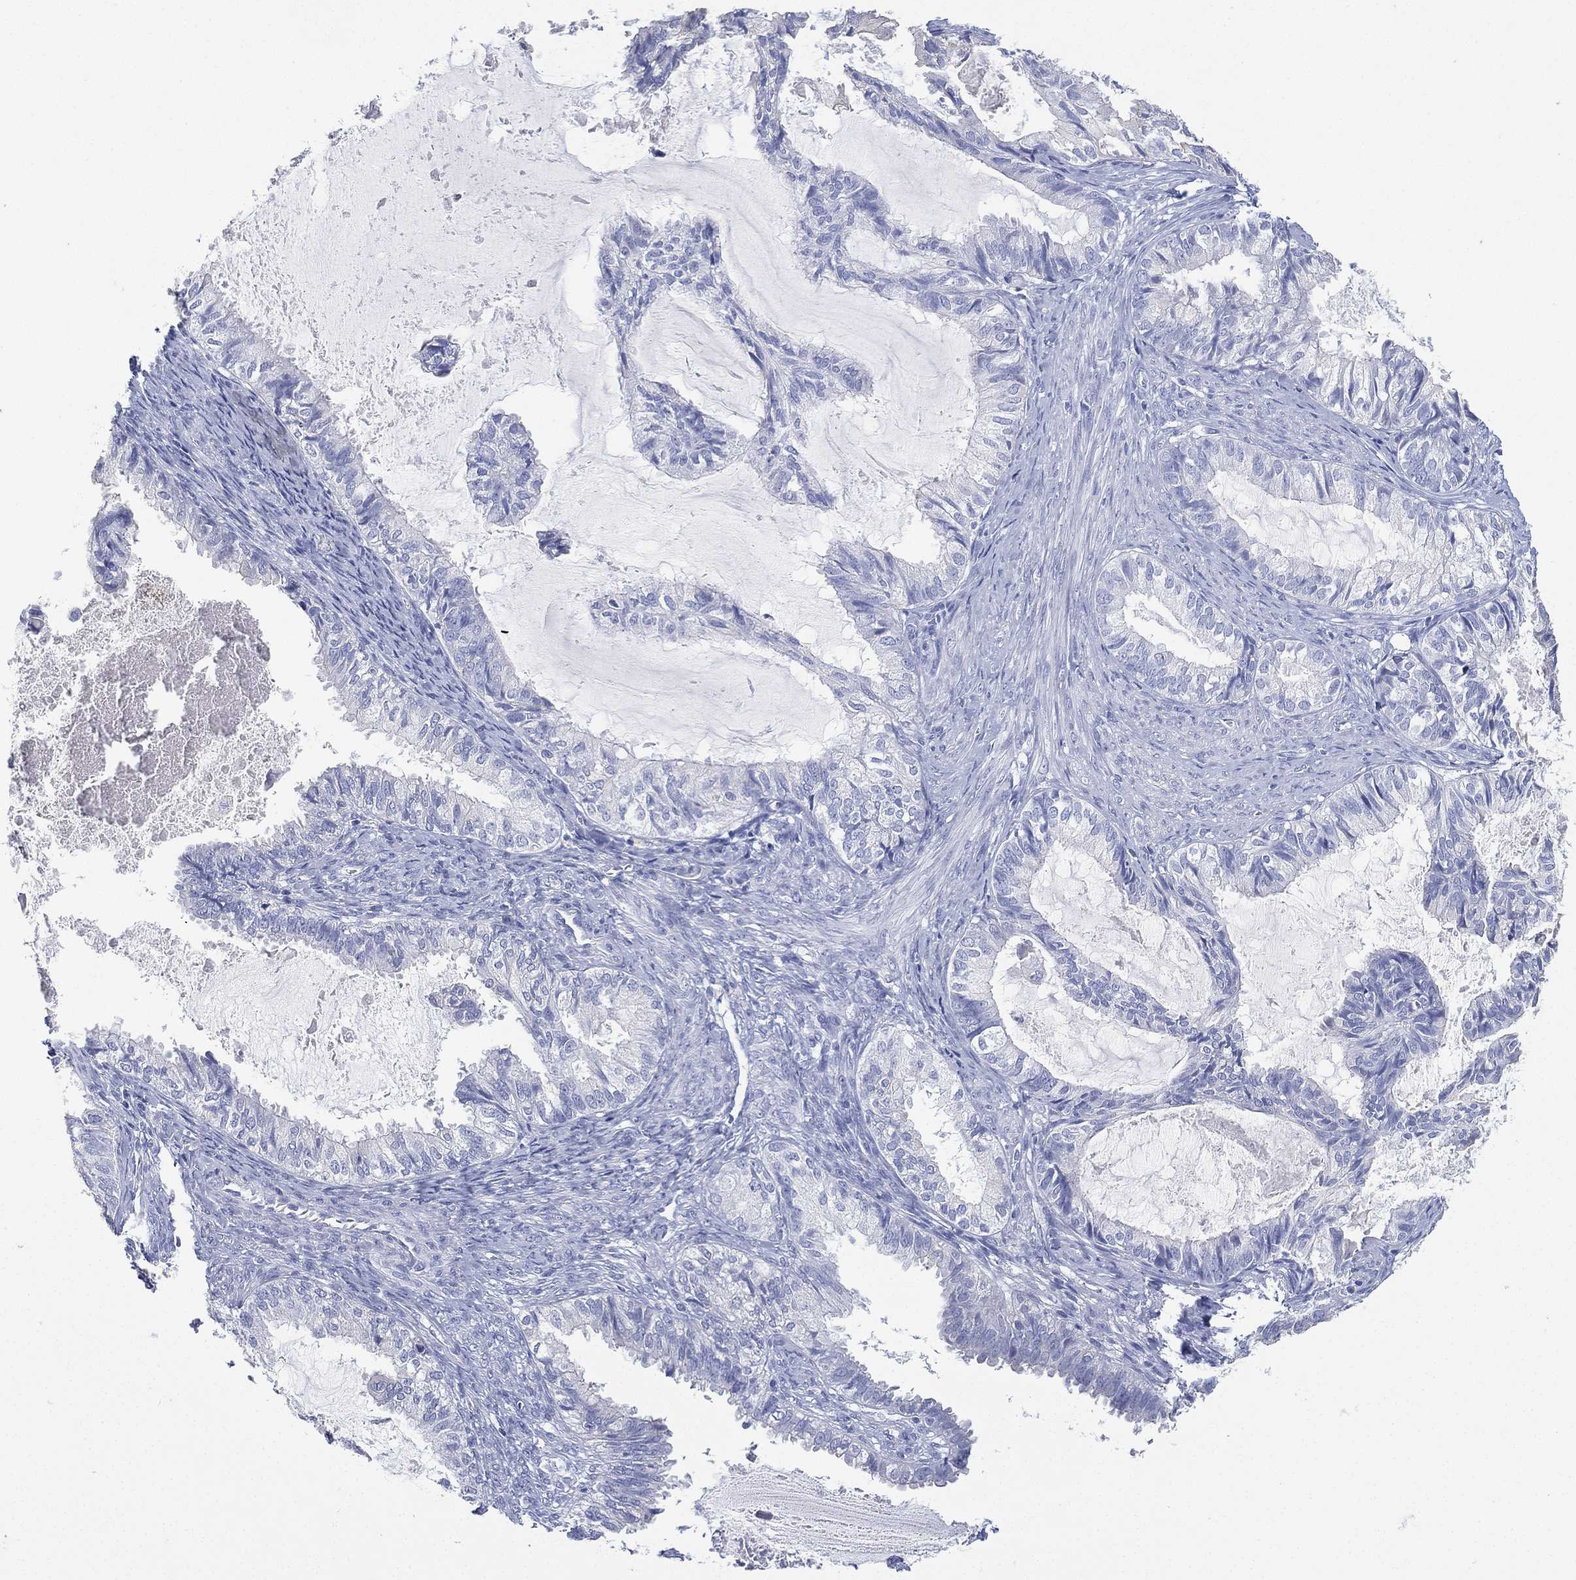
{"staining": {"intensity": "negative", "quantity": "none", "location": "none"}, "tissue": "endometrial cancer", "cell_type": "Tumor cells", "image_type": "cancer", "snomed": [{"axis": "morphology", "description": "Adenocarcinoma, NOS"}, {"axis": "topography", "description": "Endometrium"}], "caption": "This is a micrograph of IHC staining of endometrial adenocarcinoma, which shows no expression in tumor cells.", "gene": "FMO1", "patient": {"sex": "female", "age": 86}}